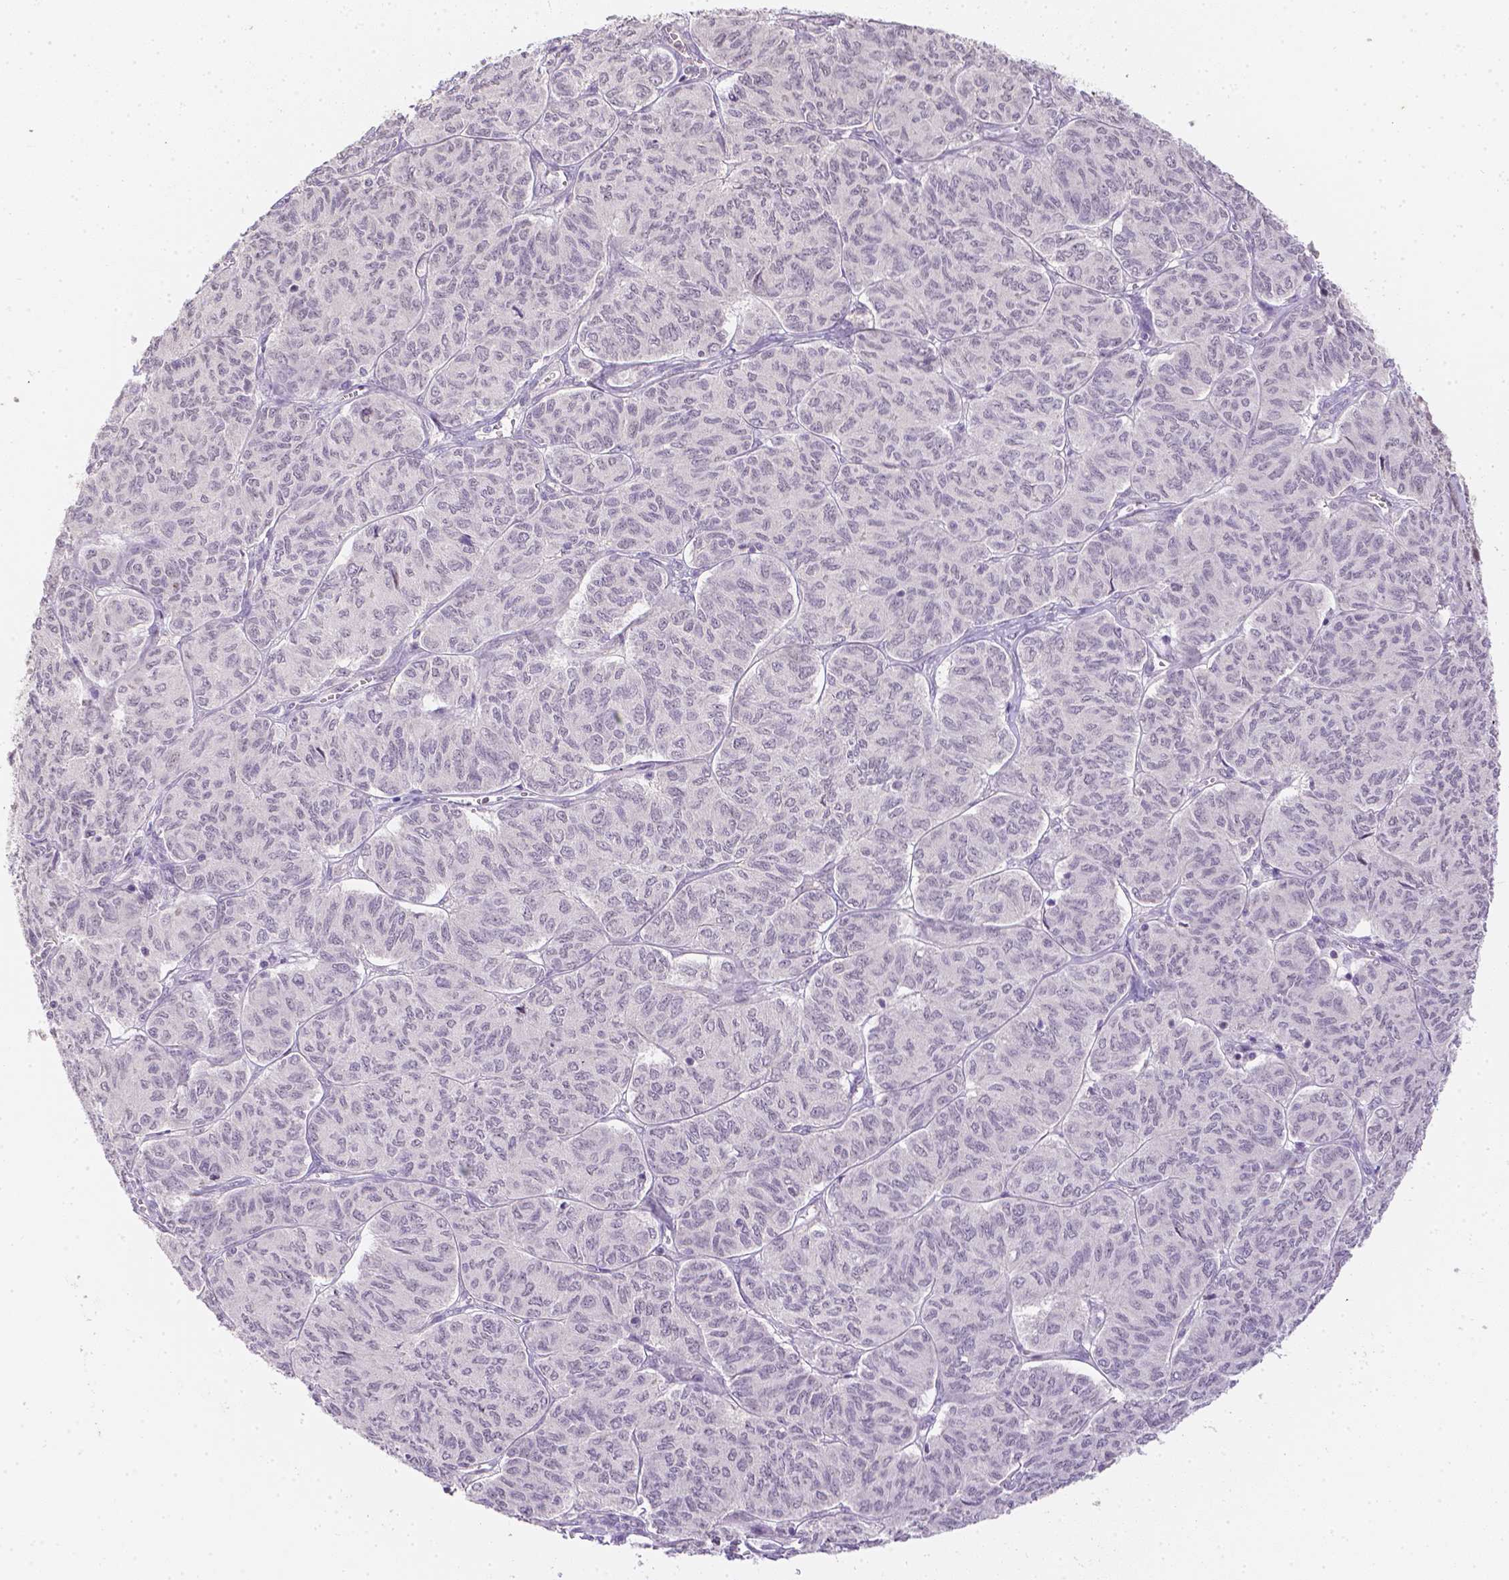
{"staining": {"intensity": "negative", "quantity": "none", "location": "none"}, "tissue": "ovarian cancer", "cell_type": "Tumor cells", "image_type": "cancer", "snomed": [{"axis": "morphology", "description": "Carcinoma, endometroid"}, {"axis": "topography", "description": "Ovary"}], "caption": "Immunohistochemical staining of human ovarian cancer (endometroid carcinoma) reveals no significant positivity in tumor cells.", "gene": "ZNF280B", "patient": {"sex": "female", "age": 80}}